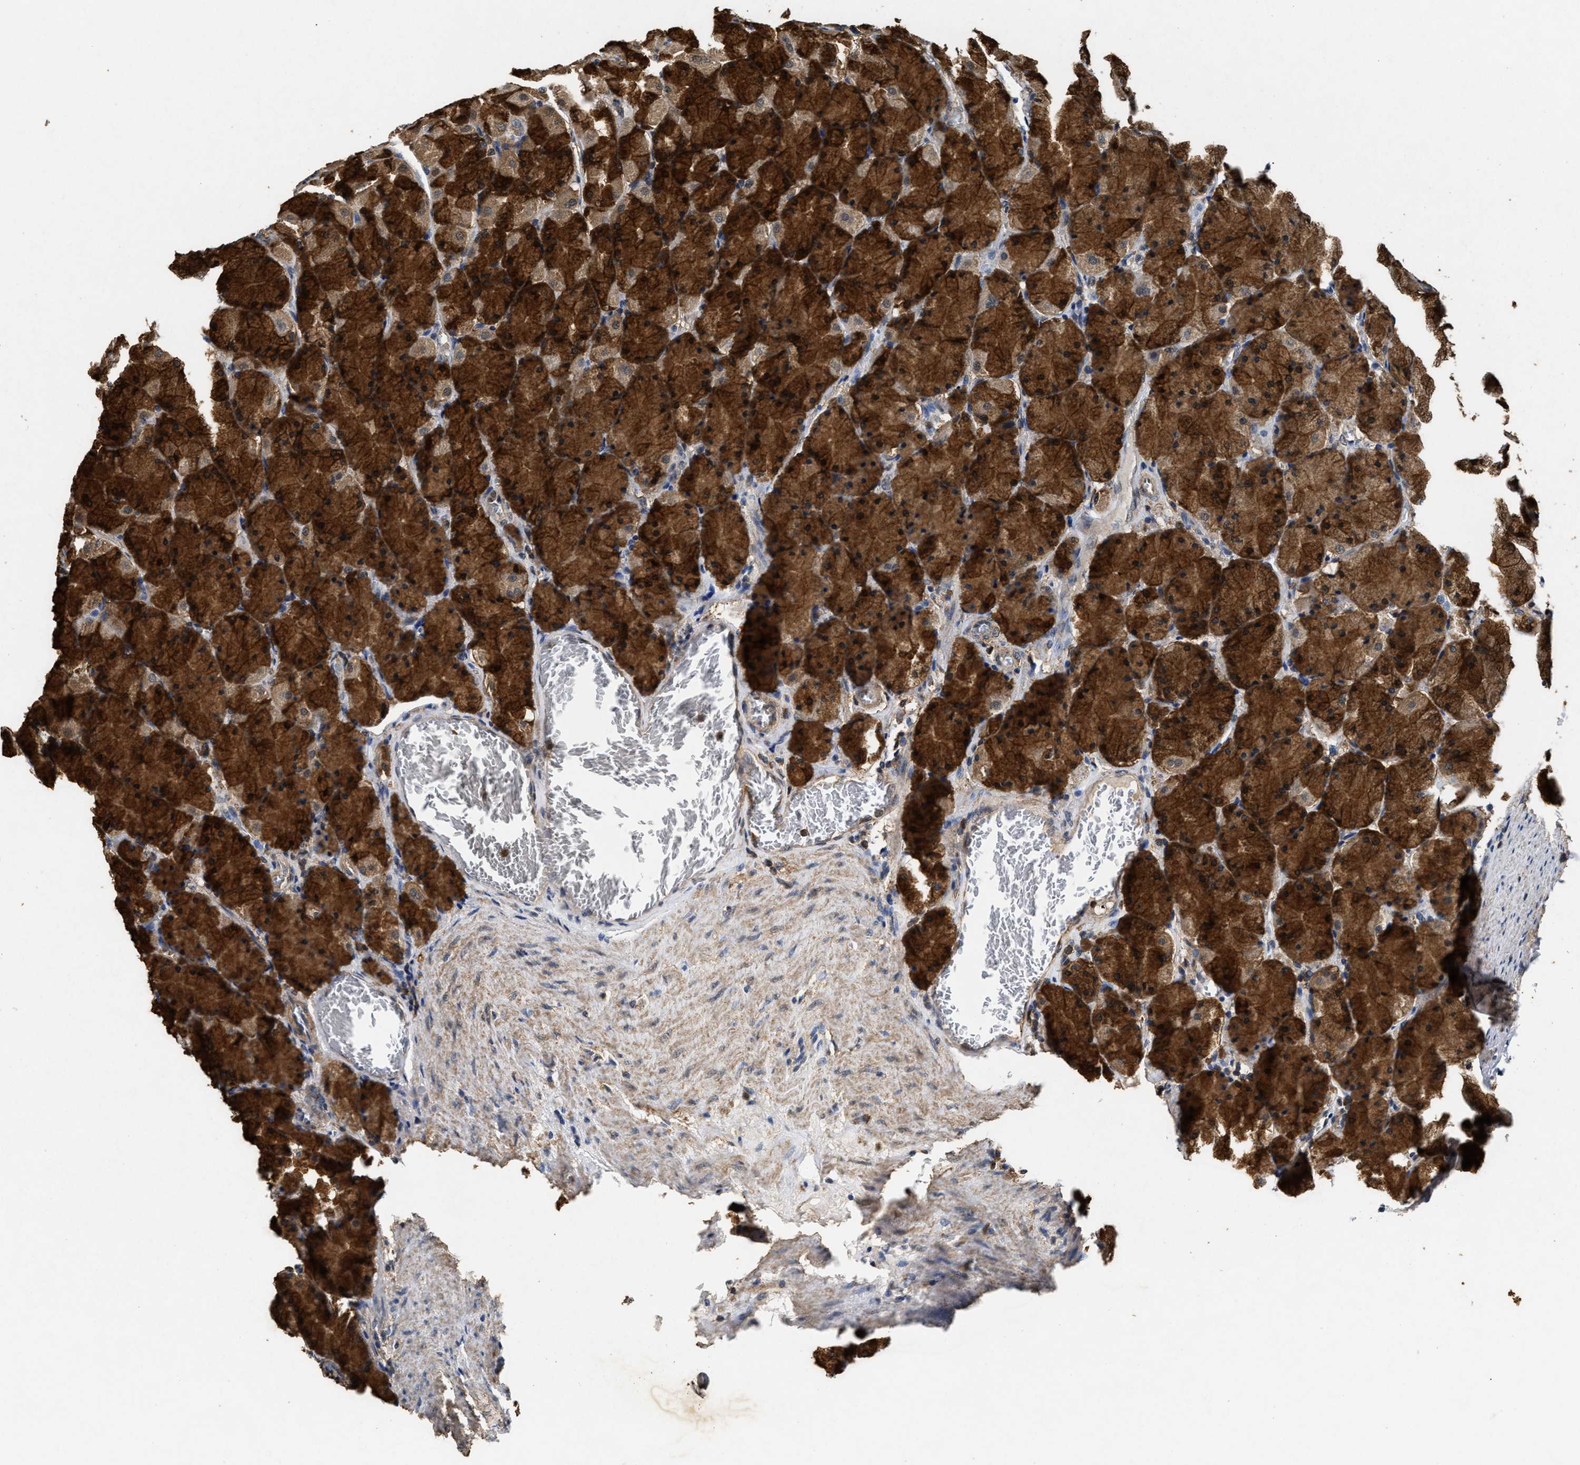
{"staining": {"intensity": "strong", "quantity": ">75%", "location": "cytoplasmic/membranous,nuclear"}, "tissue": "stomach", "cell_type": "Glandular cells", "image_type": "normal", "snomed": [{"axis": "morphology", "description": "Normal tissue, NOS"}, {"axis": "topography", "description": "Stomach, upper"}], "caption": "DAB (3,3'-diaminobenzidine) immunohistochemical staining of normal human stomach demonstrates strong cytoplasmic/membranous,nuclear protein staining in about >75% of glandular cells.", "gene": "ACAT2", "patient": {"sex": "female", "age": 56}}